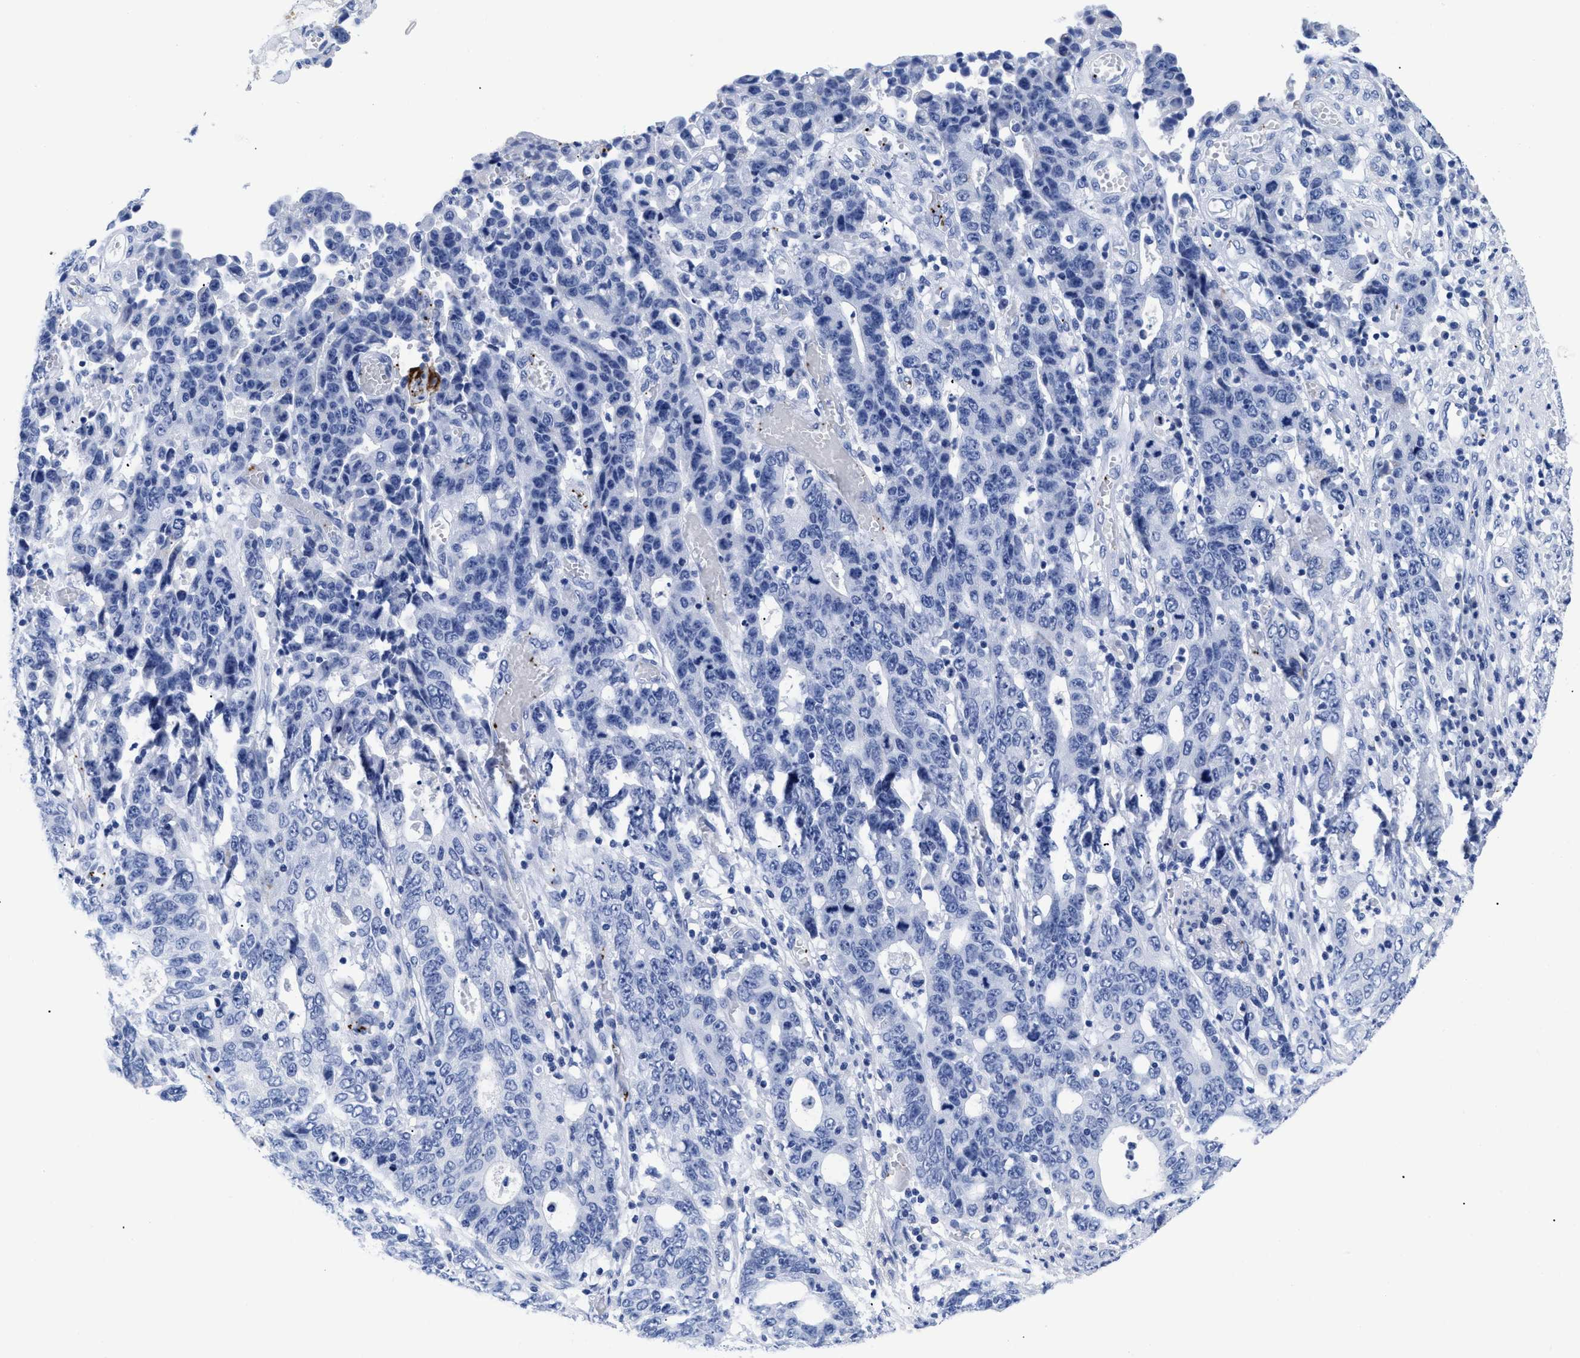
{"staining": {"intensity": "negative", "quantity": "none", "location": "none"}, "tissue": "stomach cancer", "cell_type": "Tumor cells", "image_type": "cancer", "snomed": [{"axis": "morphology", "description": "Adenocarcinoma, NOS"}, {"axis": "topography", "description": "Stomach, upper"}], "caption": "Immunohistochemistry photomicrograph of stomach adenocarcinoma stained for a protein (brown), which shows no staining in tumor cells. Brightfield microscopy of immunohistochemistry (IHC) stained with DAB (3,3'-diaminobenzidine) (brown) and hematoxylin (blue), captured at high magnification.", "gene": "TREML1", "patient": {"sex": "male", "age": 69}}